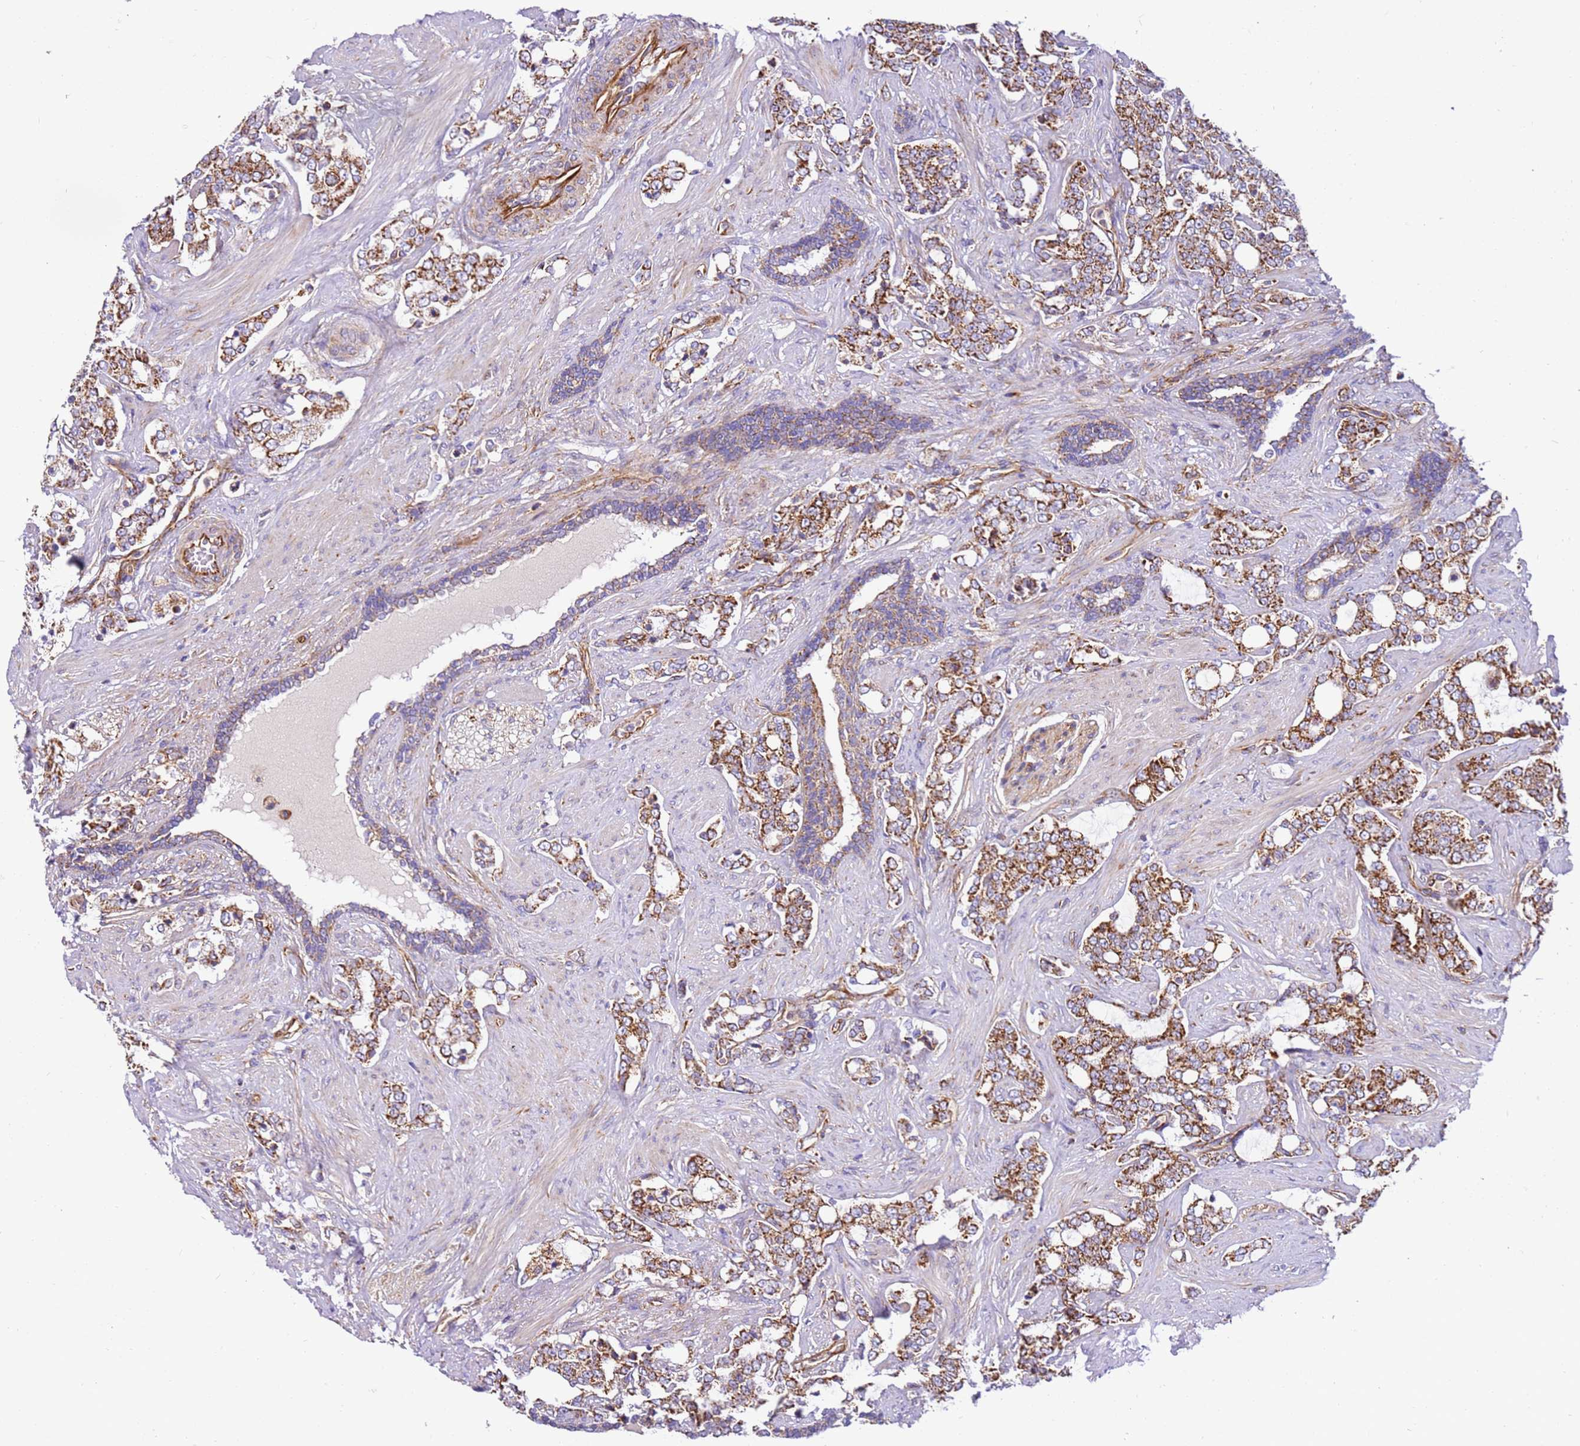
{"staining": {"intensity": "moderate", "quantity": ">75%", "location": "cytoplasmic/membranous"}, "tissue": "prostate cancer", "cell_type": "Tumor cells", "image_type": "cancer", "snomed": [{"axis": "morphology", "description": "Adenocarcinoma, High grade"}, {"axis": "topography", "description": "Prostate"}], "caption": "Immunohistochemical staining of prostate cancer (adenocarcinoma (high-grade)) reveals medium levels of moderate cytoplasmic/membranous protein positivity in approximately >75% of tumor cells.", "gene": "MRPL20", "patient": {"sex": "male", "age": 64}}